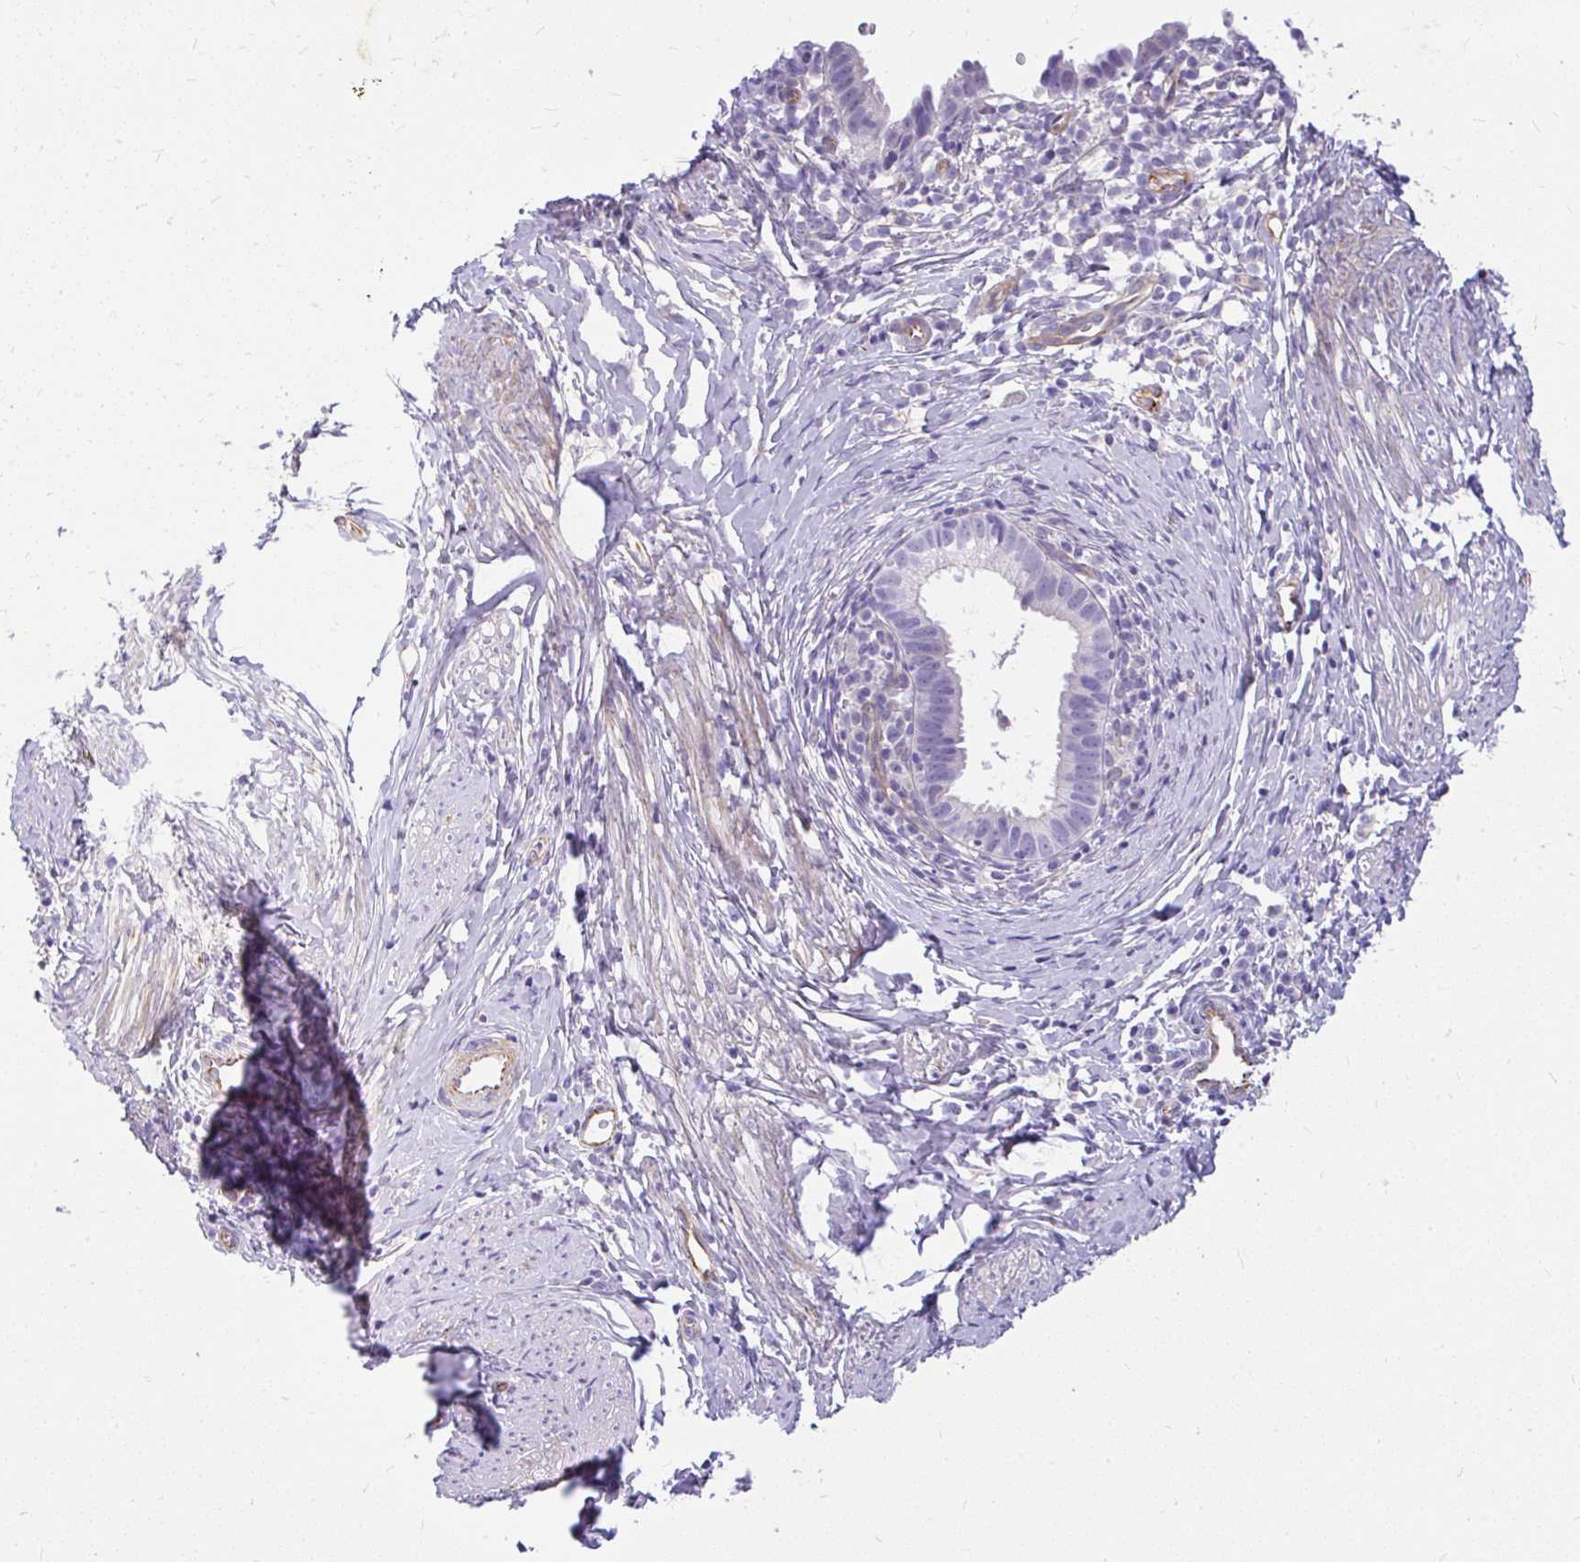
{"staining": {"intensity": "negative", "quantity": "none", "location": "none"}, "tissue": "cervical cancer", "cell_type": "Tumor cells", "image_type": "cancer", "snomed": [{"axis": "morphology", "description": "Adenocarcinoma, NOS"}, {"axis": "topography", "description": "Cervix"}], "caption": "Immunohistochemistry of cervical cancer (adenocarcinoma) shows no positivity in tumor cells.", "gene": "FAM83C", "patient": {"sex": "female", "age": 36}}